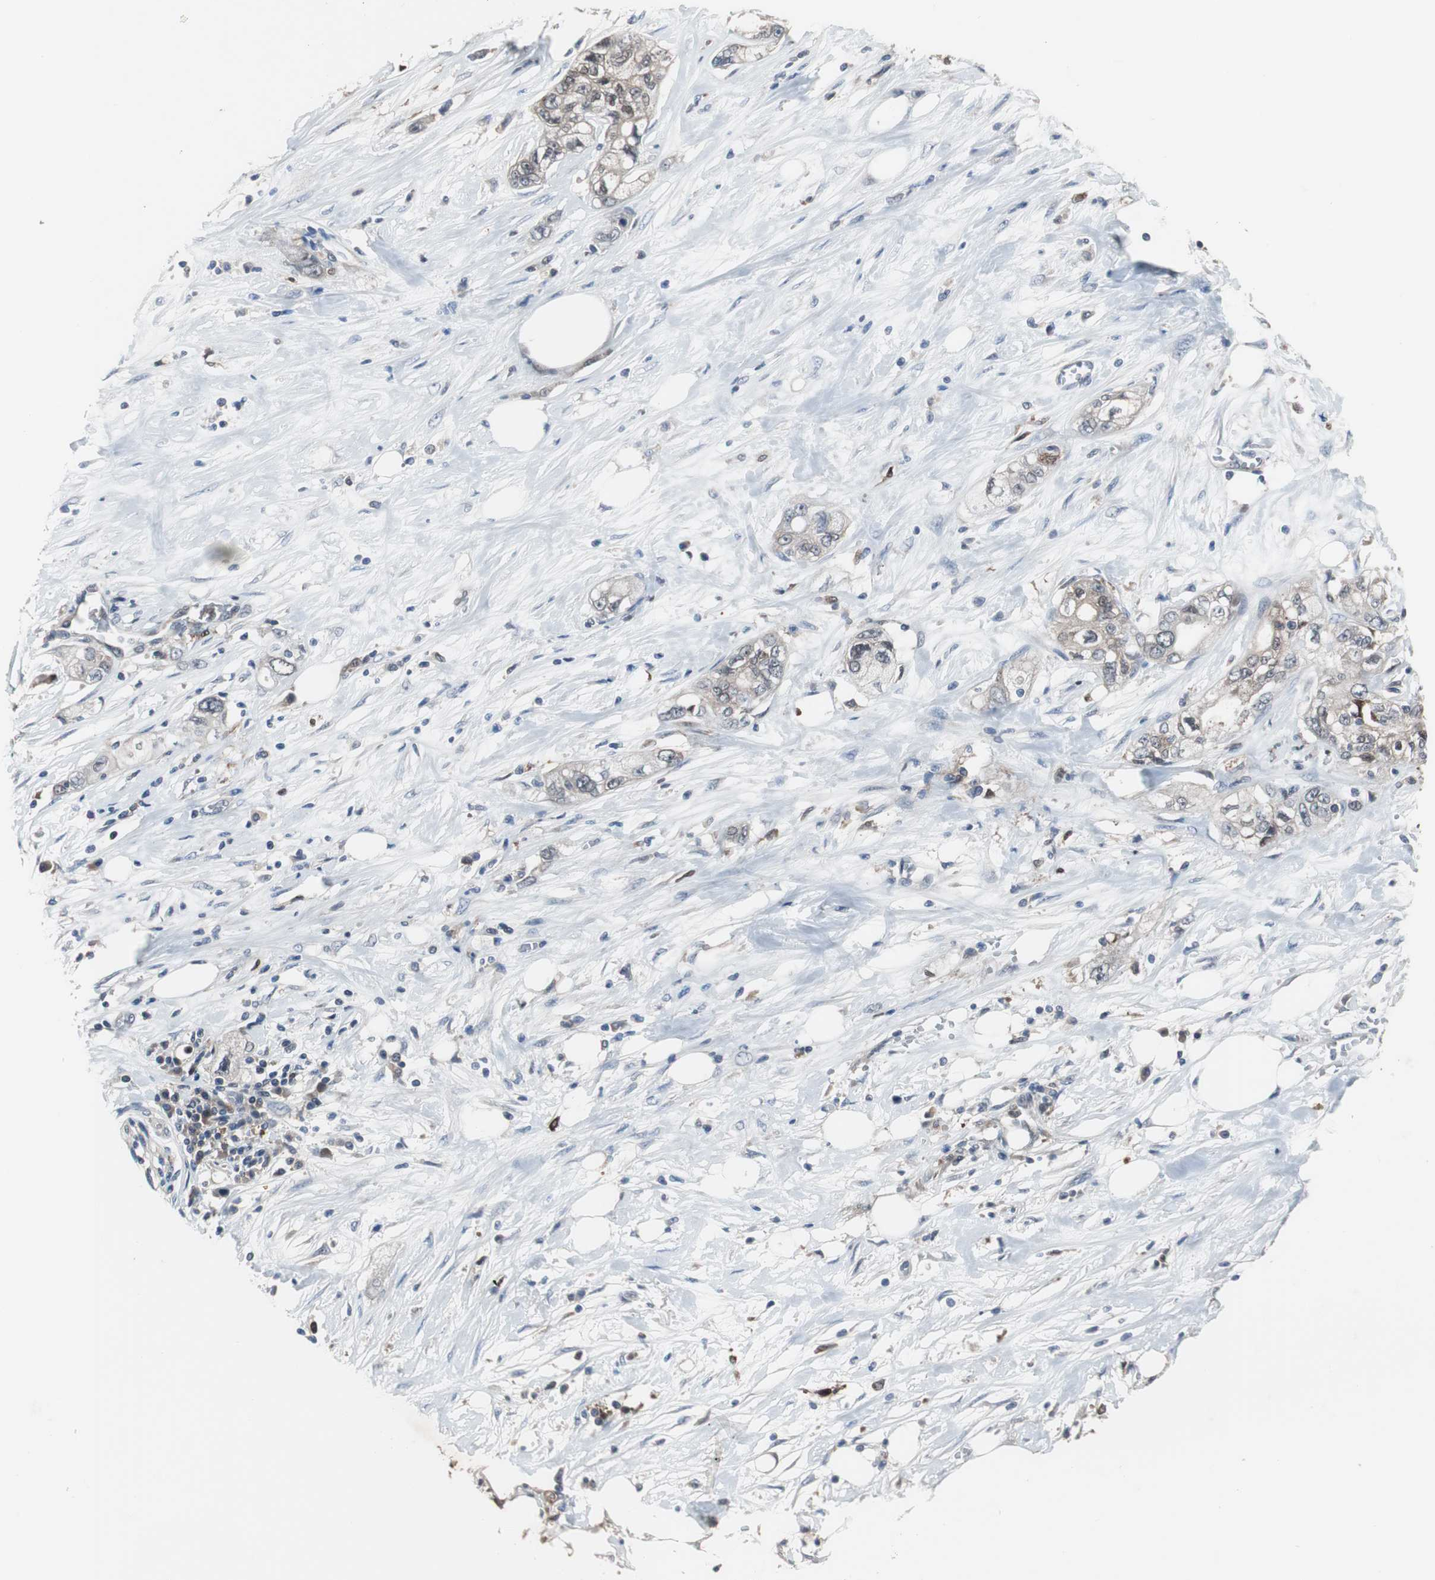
{"staining": {"intensity": "weak", "quantity": "25%-75%", "location": "cytoplasmic/membranous"}, "tissue": "pancreatic cancer", "cell_type": "Tumor cells", "image_type": "cancer", "snomed": [{"axis": "morphology", "description": "Adenocarcinoma, NOS"}, {"axis": "topography", "description": "Pancreas"}], "caption": "IHC micrograph of human pancreatic cancer stained for a protein (brown), which reveals low levels of weak cytoplasmic/membranous positivity in about 25%-75% of tumor cells.", "gene": "PAK1", "patient": {"sex": "male", "age": 70}}